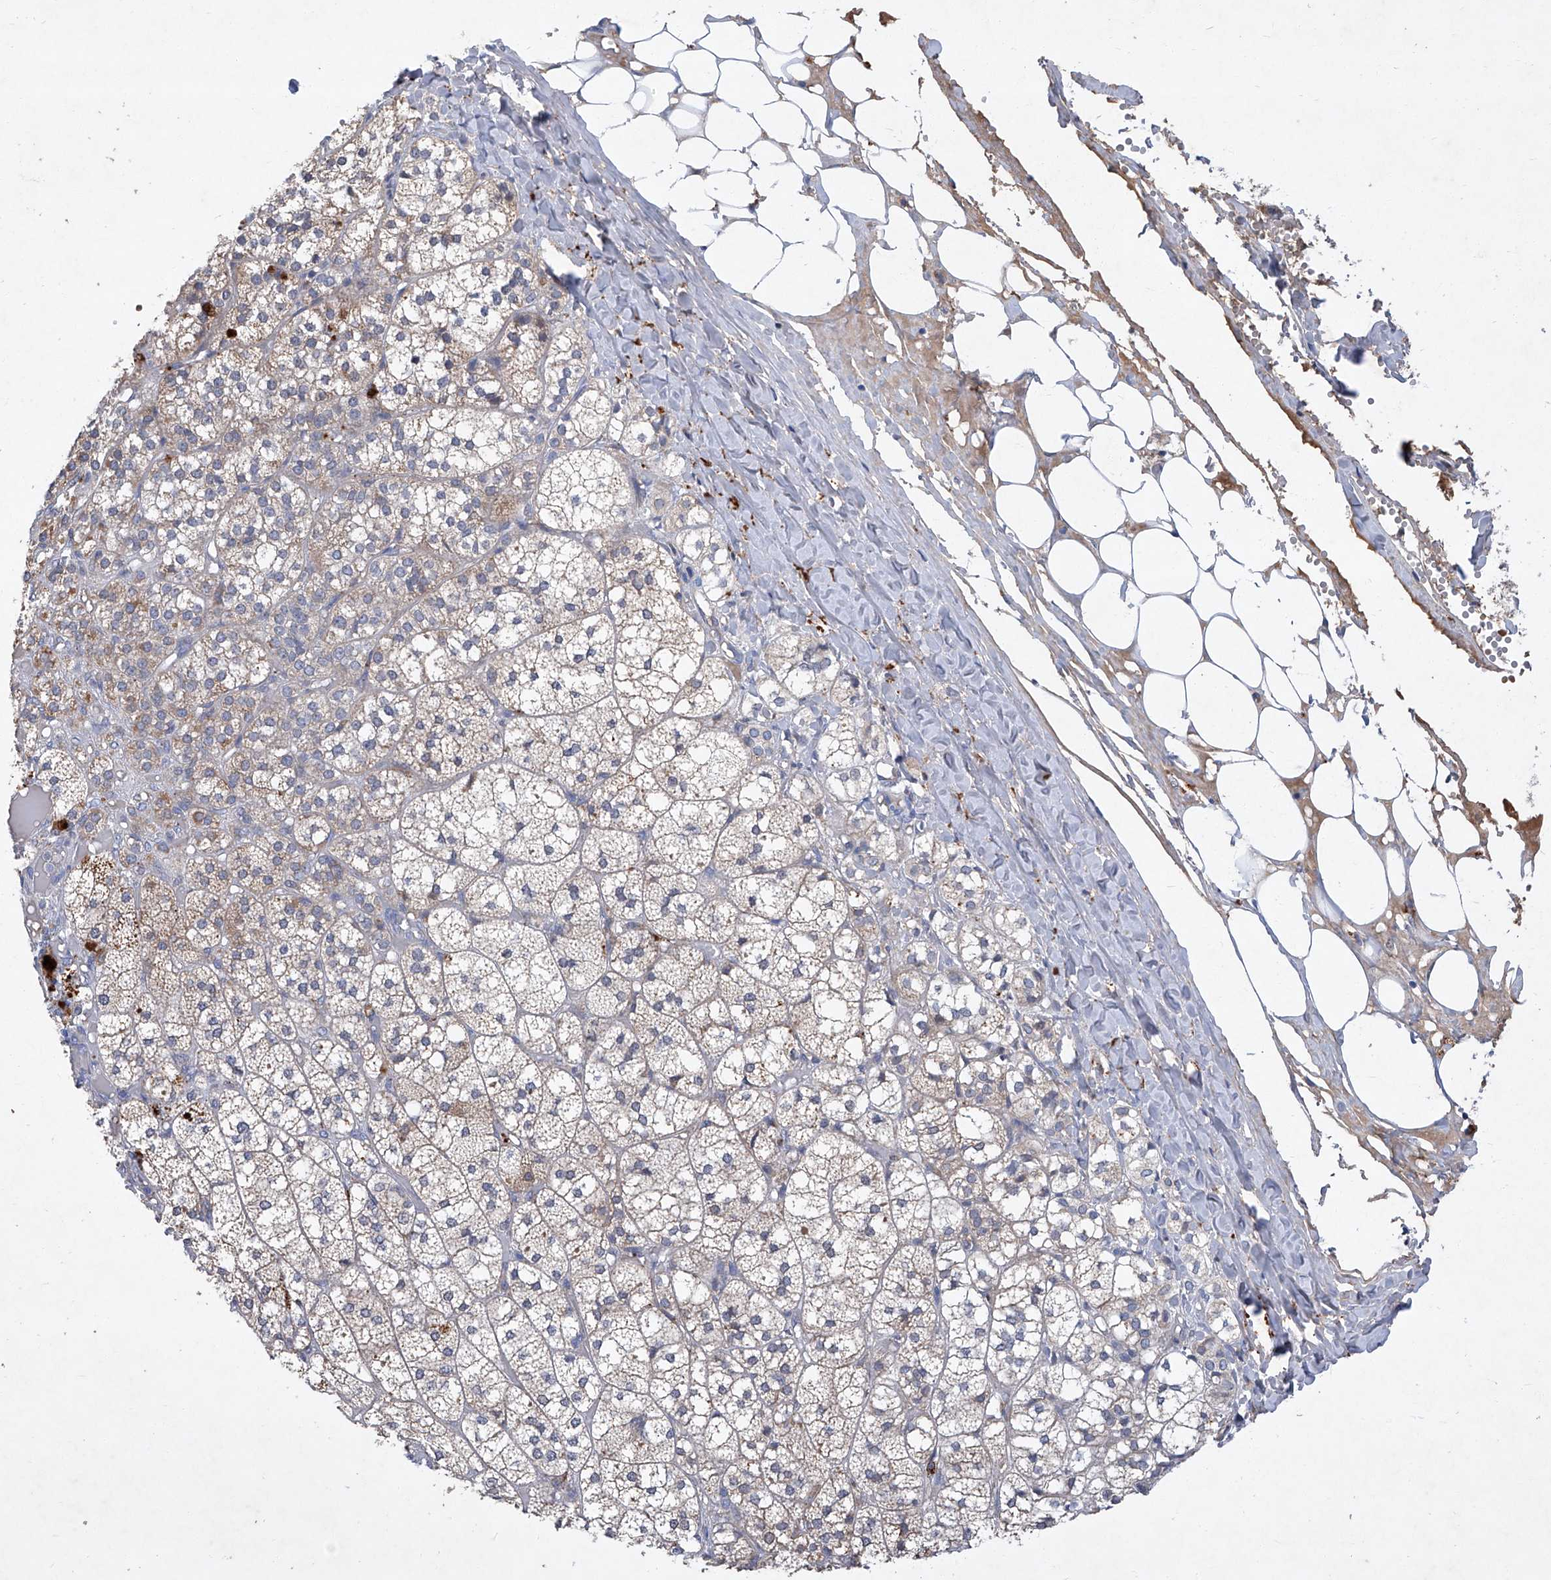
{"staining": {"intensity": "moderate", "quantity": "<25%", "location": "cytoplasmic/membranous"}, "tissue": "adrenal gland", "cell_type": "Glandular cells", "image_type": "normal", "snomed": [{"axis": "morphology", "description": "Normal tissue, NOS"}, {"axis": "topography", "description": "Adrenal gland"}], "caption": "Immunohistochemical staining of unremarkable adrenal gland exhibits low levels of moderate cytoplasmic/membranous staining in approximately <25% of glandular cells.", "gene": "SBK2", "patient": {"sex": "female", "age": 61}}